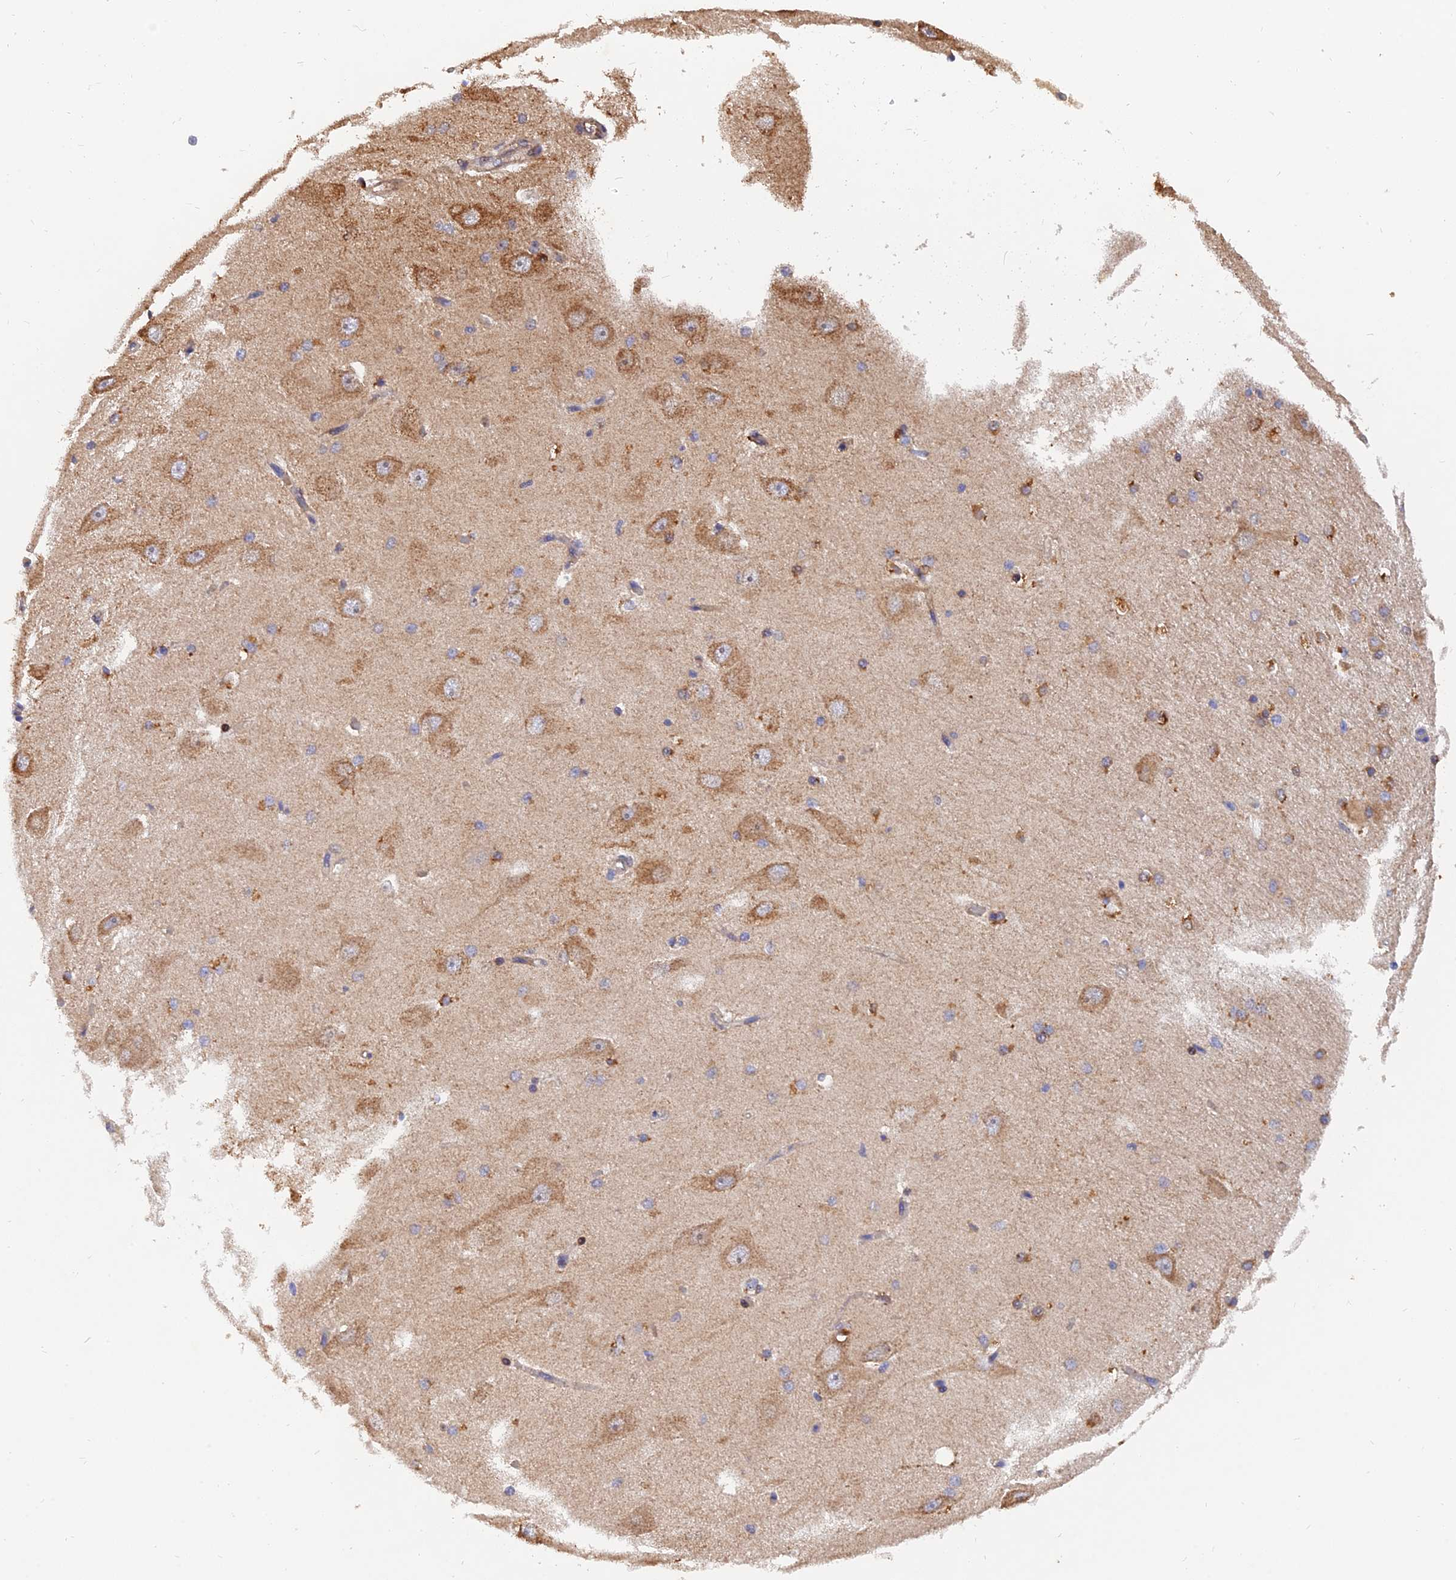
{"staining": {"intensity": "moderate", "quantity": "<25%", "location": "cytoplasmic/membranous"}, "tissue": "hippocampus", "cell_type": "Glial cells", "image_type": "normal", "snomed": [{"axis": "morphology", "description": "Normal tissue, NOS"}, {"axis": "topography", "description": "Hippocampus"}], "caption": "Protein staining demonstrates moderate cytoplasmic/membranous staining in about <25% of glial cells in benign hippocampus.", "gene": "SLC38A11", "patient": {"sex": "male", "age": 45}}